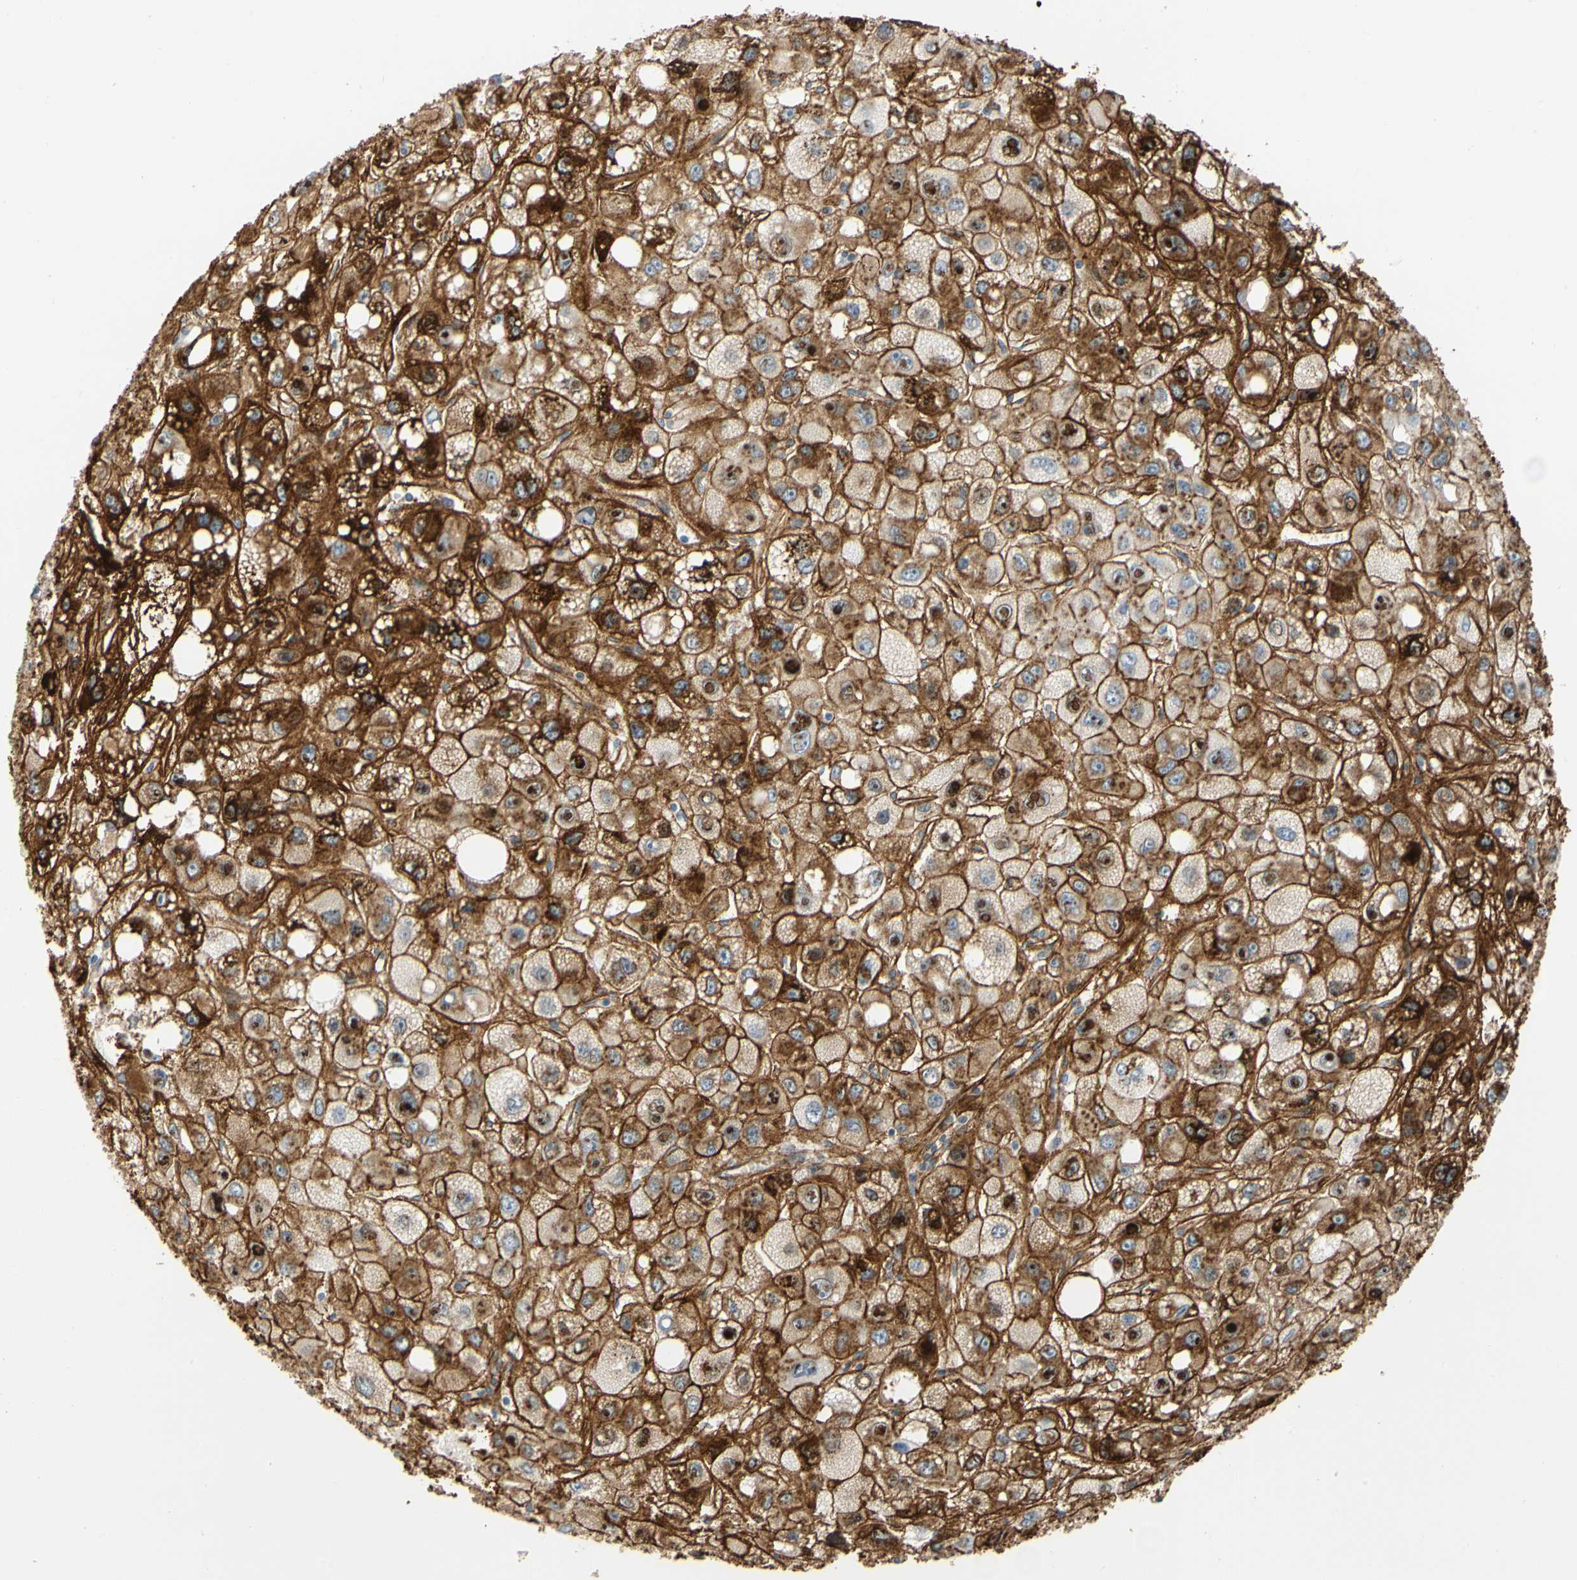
{"staining": {"intensity": "strong", "quantity": ">75%", "location": "cytoplasmic/membranous"}, "tissue": "liver cancer", "cell_type": "Tumor cells", "image_type": "cancer", "snomed": [{"axis": "morphology", "description": "Carcinoma, Hepatocellular, NOS"}, {"axis": "topography", "description": "Liver"}], "caption": "Liver cancer (hepatocellular carcinoma) tissue reveals strong cytoplasmic/membranous positivity in about >75% of tumor cells", "gene": "FGB", "patient": {"sex": "male", "age": 55}}